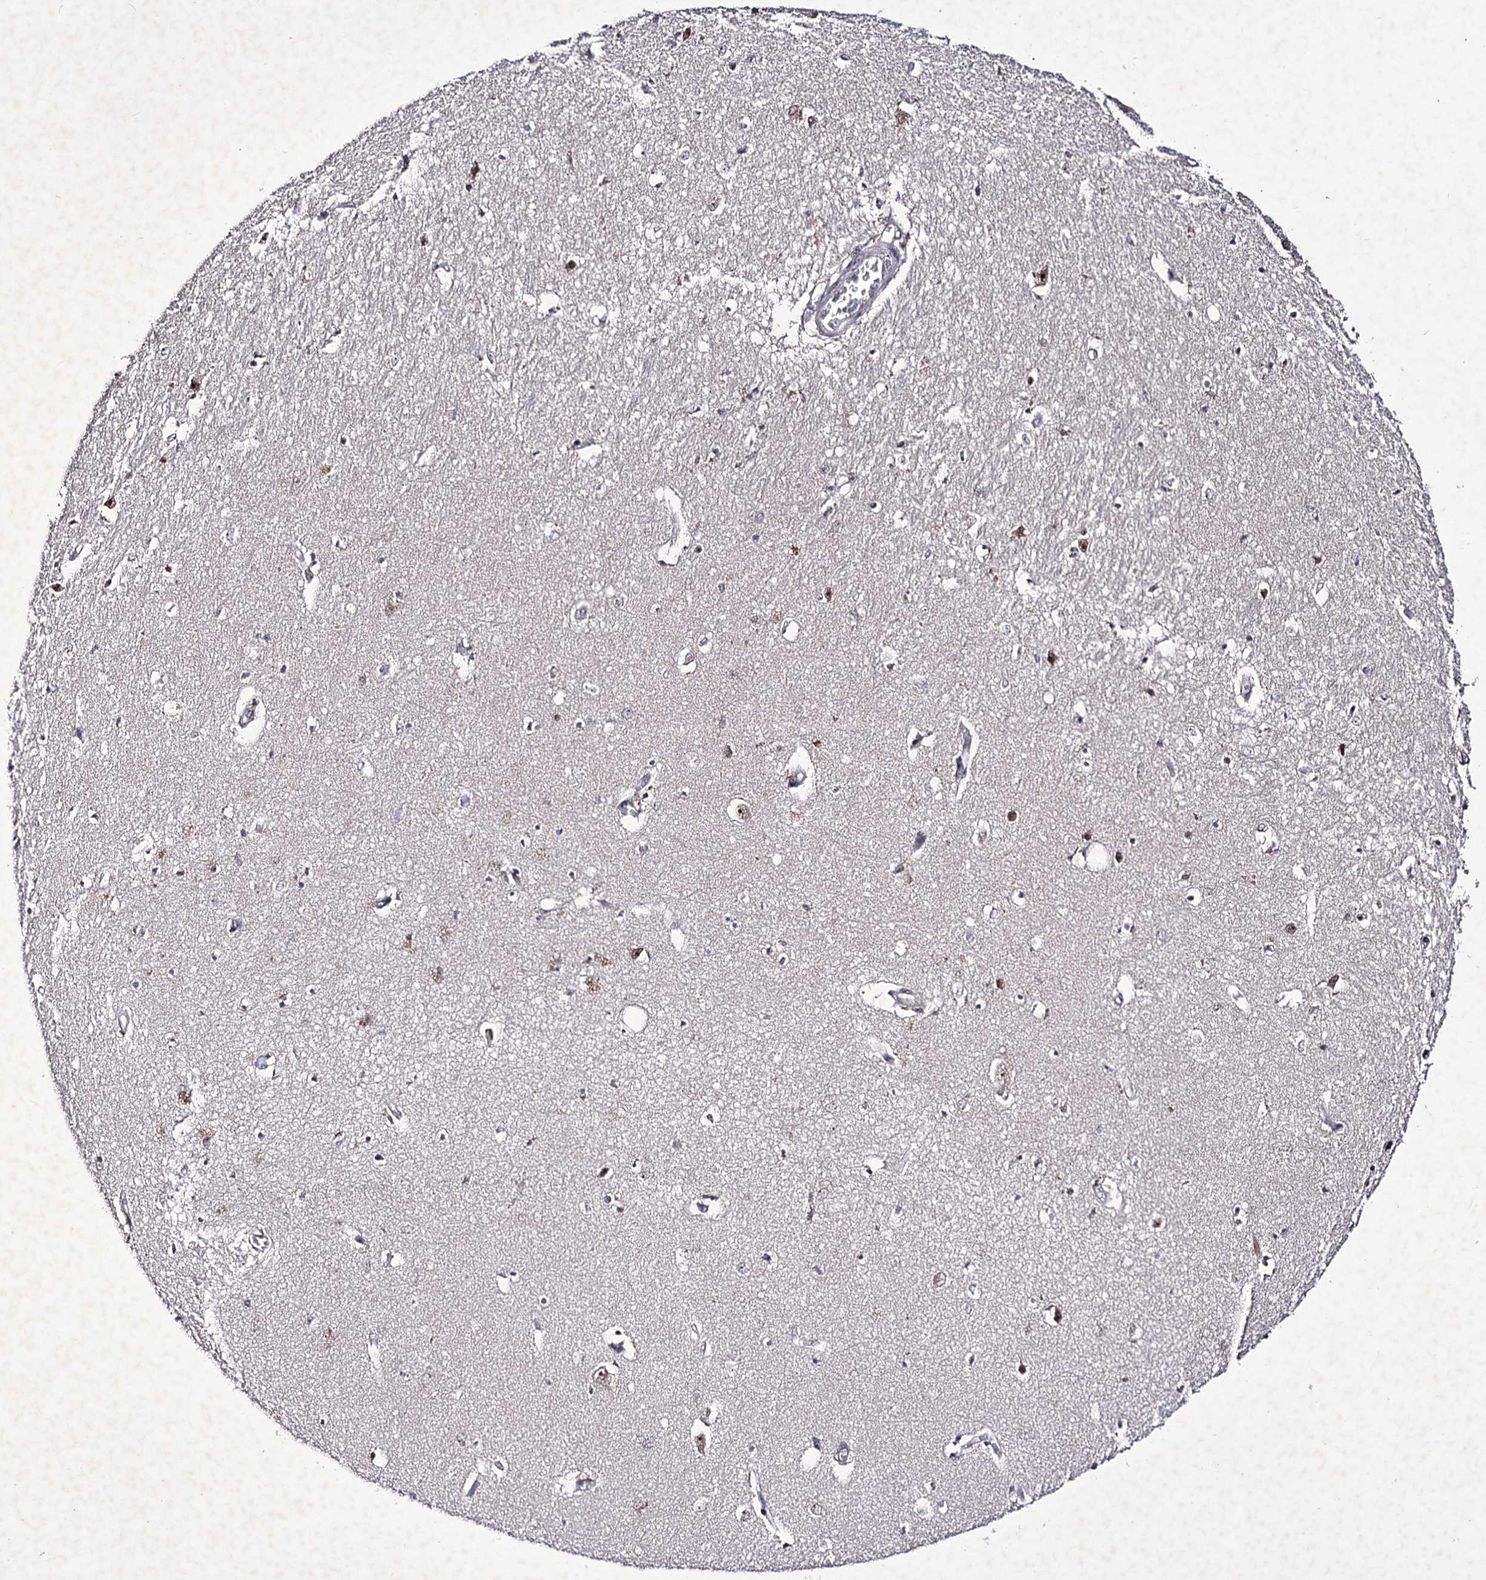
{"staining": {"intensity": "moderate", "quantity": "<25%", "location": "nuclear"}, "tissue": "hippocampus", "cell_type": "Glial cells", "image_type": "normal", "snomed": [{"axis": "morphology", "description": "Normal tissue, NOS"}, {"axis": "topography", "description": "Hippocampus"}], "caption": "Human hippocampus stained with a brown dye exhibits moderate nuclear positive staining in approximately <25% of glial cells.", "gene": "VGLL4", "patient": {"sex": "female", "age": 64}}